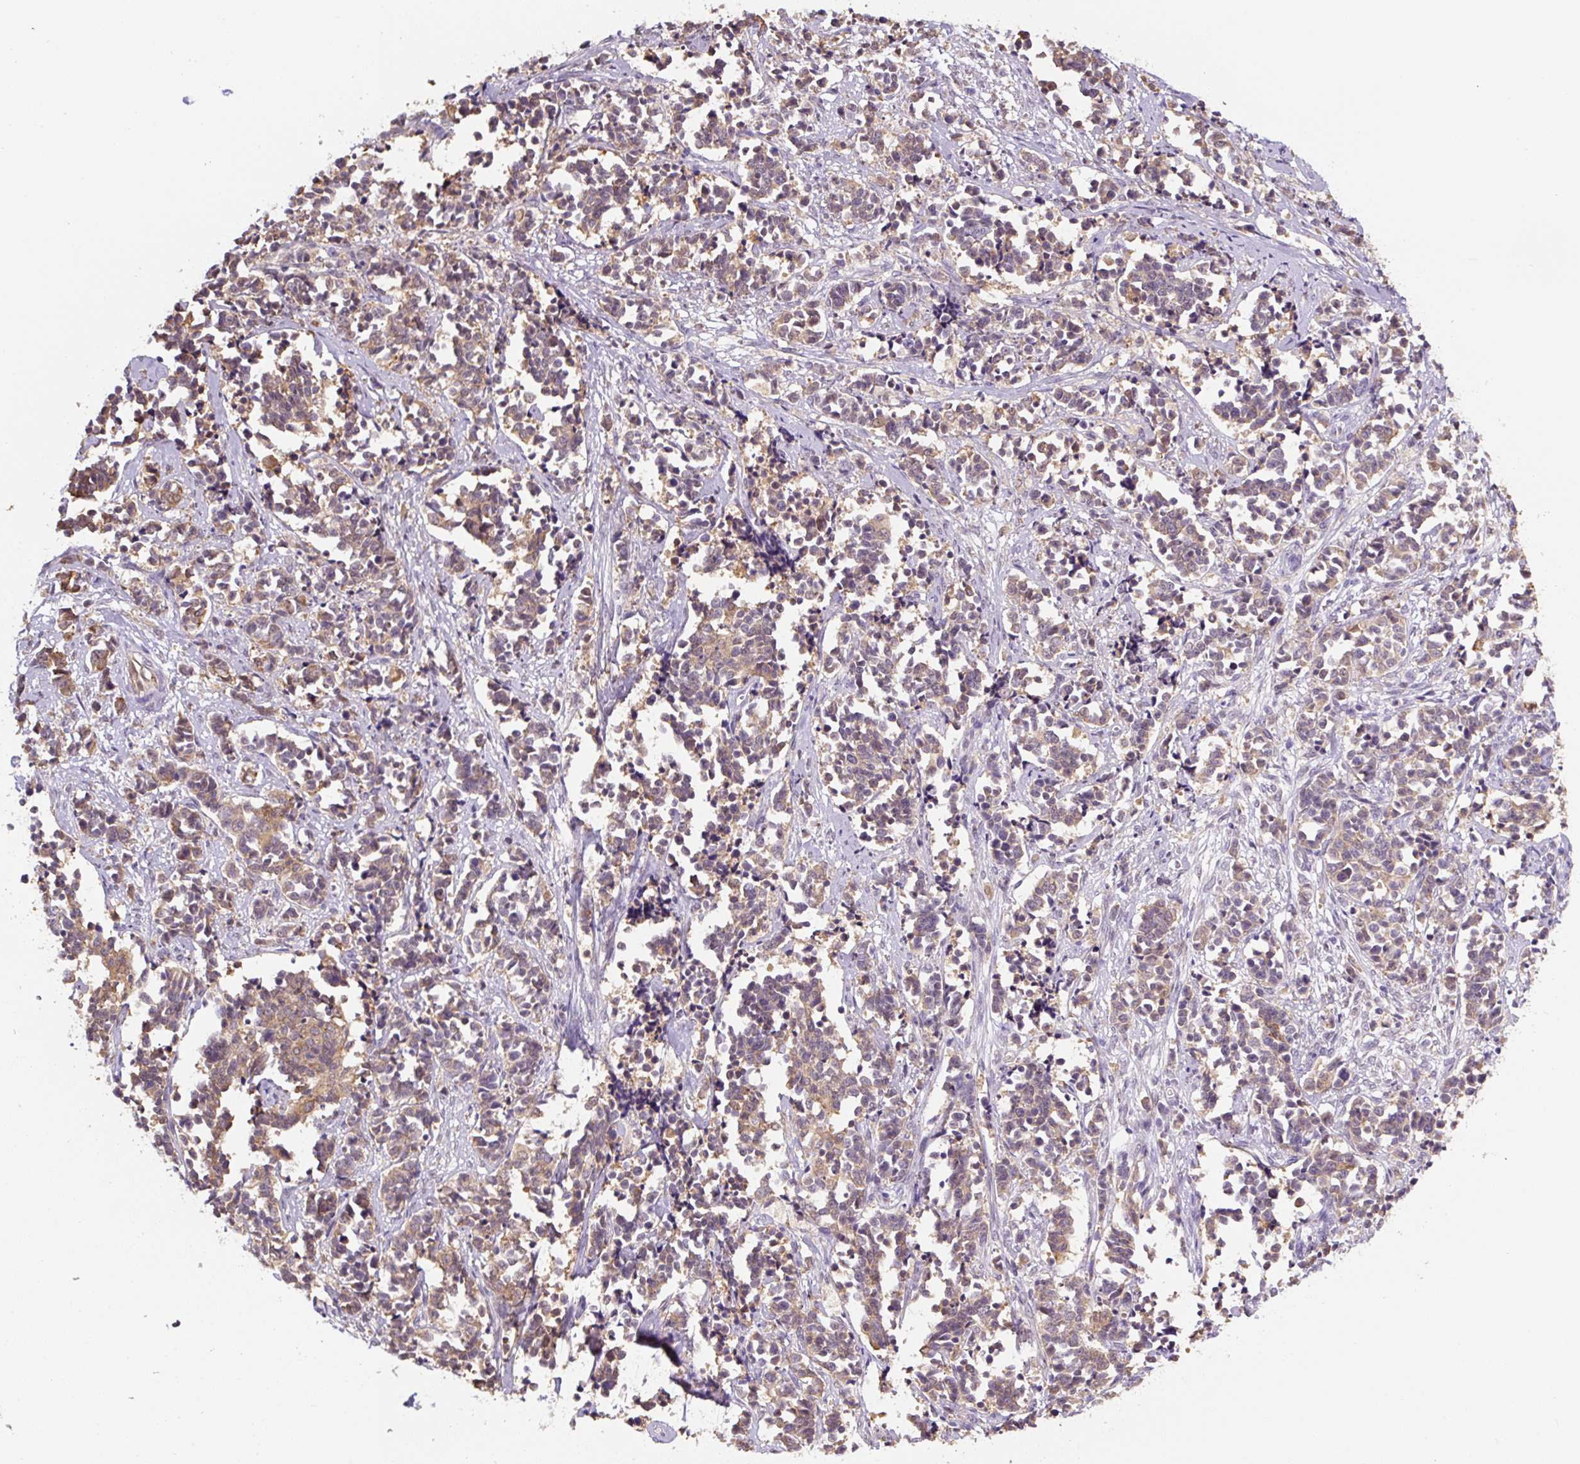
{"staining": {"intensity": "weak", "quantity": ">75%", "location": "cytoplasmic/membranous"}, "tissue": "cervical cancer", "cell_type": "Tumor cells", "image_type": "cancer", "snomed": [{"axis": "morphology", "description": "Normal tissue, NOS"}, {"axis": "morphology", "description": "Squamous cell carcinoma, NOS"}, {"axis": "topography", "description": "Cervix"}], "caption": "Tumor cells show weak cytoplasmic/membranous expression in about >75% of cells in cervical cancer.", "gene": "ASRGL1", "patient": {"sex": "female", "age": 35}}